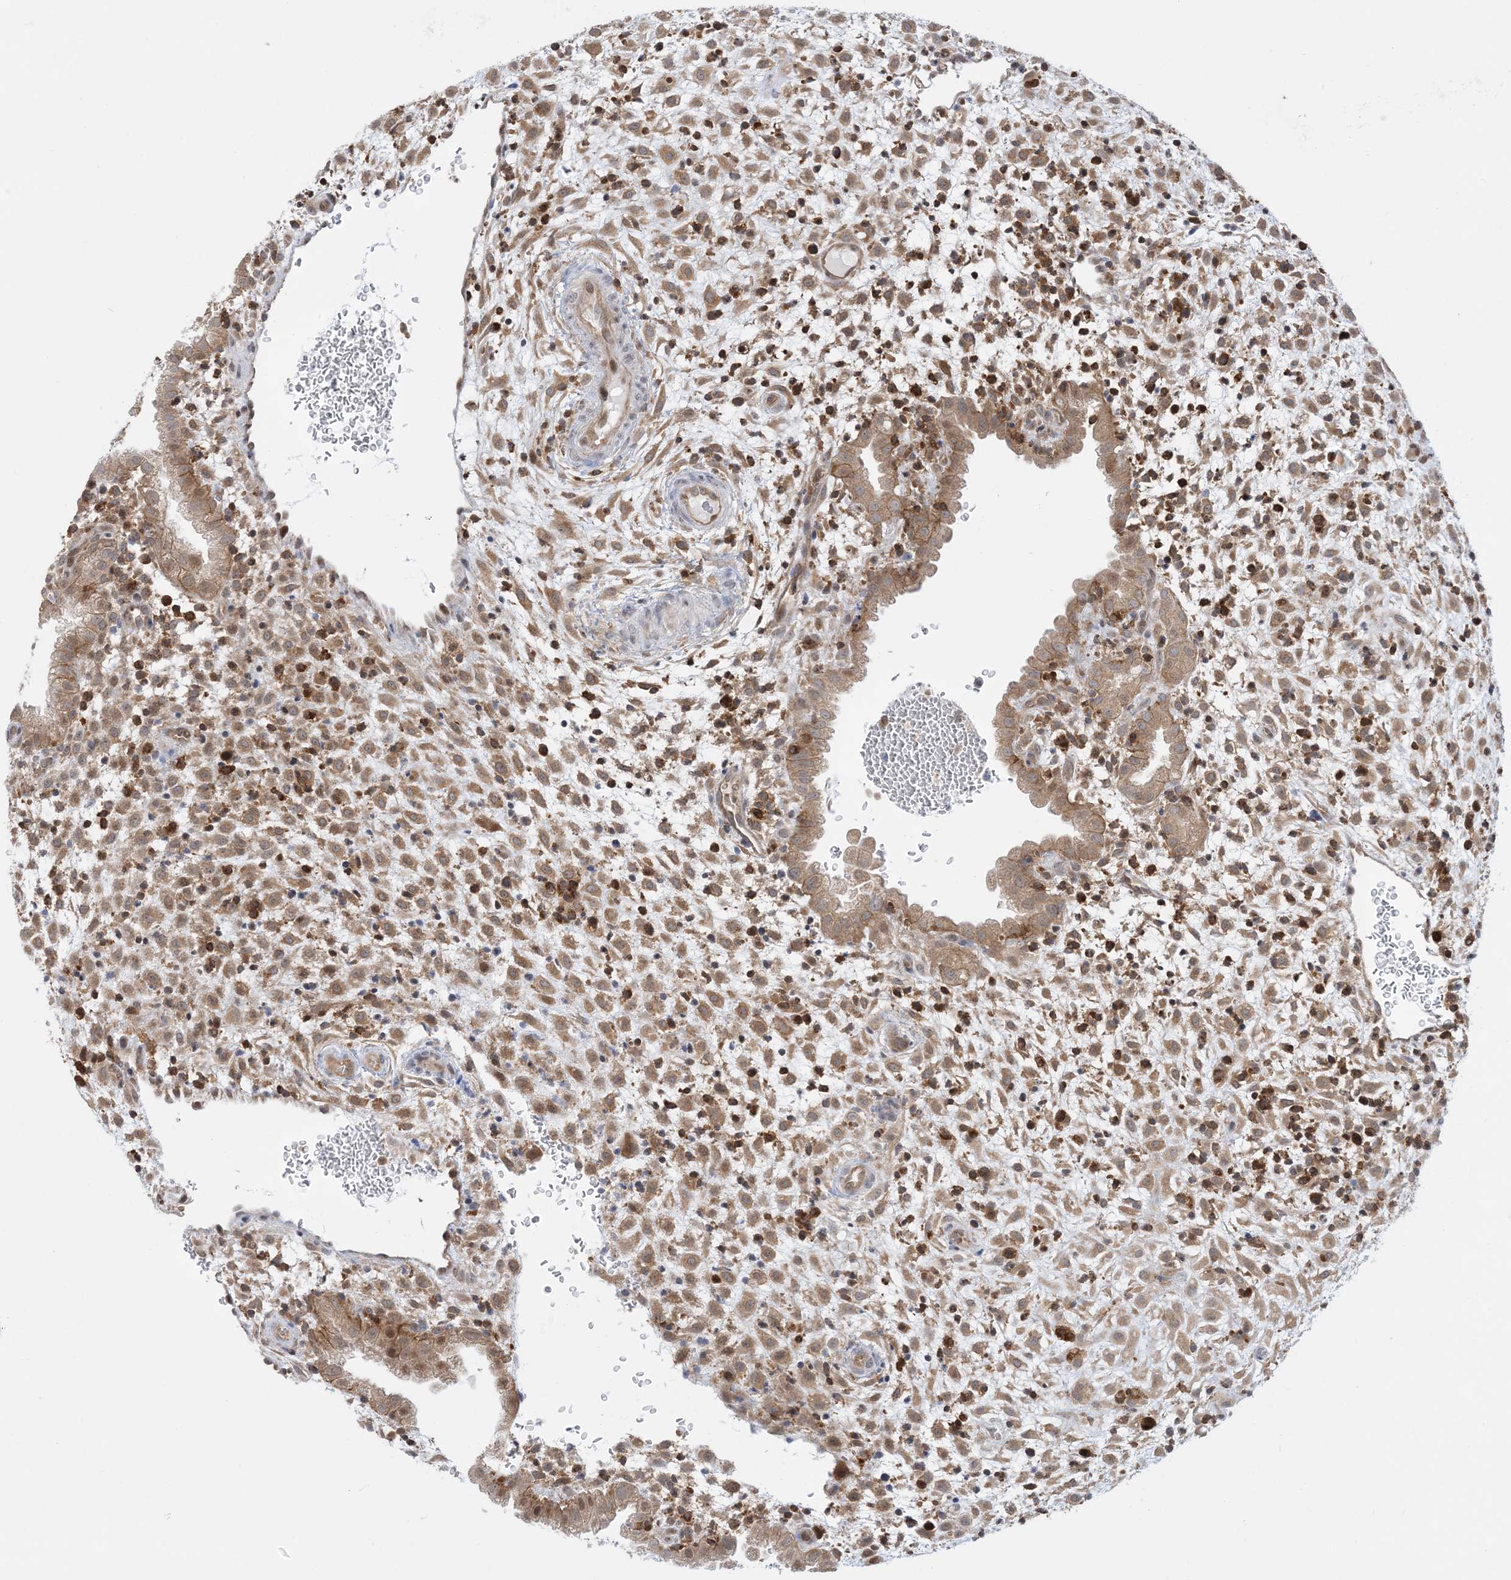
{"staining": {"intensity": "moderate", "quantity": ">75%", "location": "cytoplasmic/membranous"}, "tissue": "placenta", "cell_type": "Decidual cells", "image_type": "normal", "snomed": [{"axis": "morphology", "description": "Normal tissue, NOS"}, {"axis": "topography", "description": "Placenta"}], "caption": "Immunohistochemistry histopathology image of unremarkable placenta: human placenta stained using immunohistochemistry displays medium levels of moderate protein expression localized specifically in the cytoplasmic/membranous of decidual cells, appearing as a cytoplasmic/membranous brown color.", "gene": "CASP4", "patient": {"sex": "female", "age": 35}}